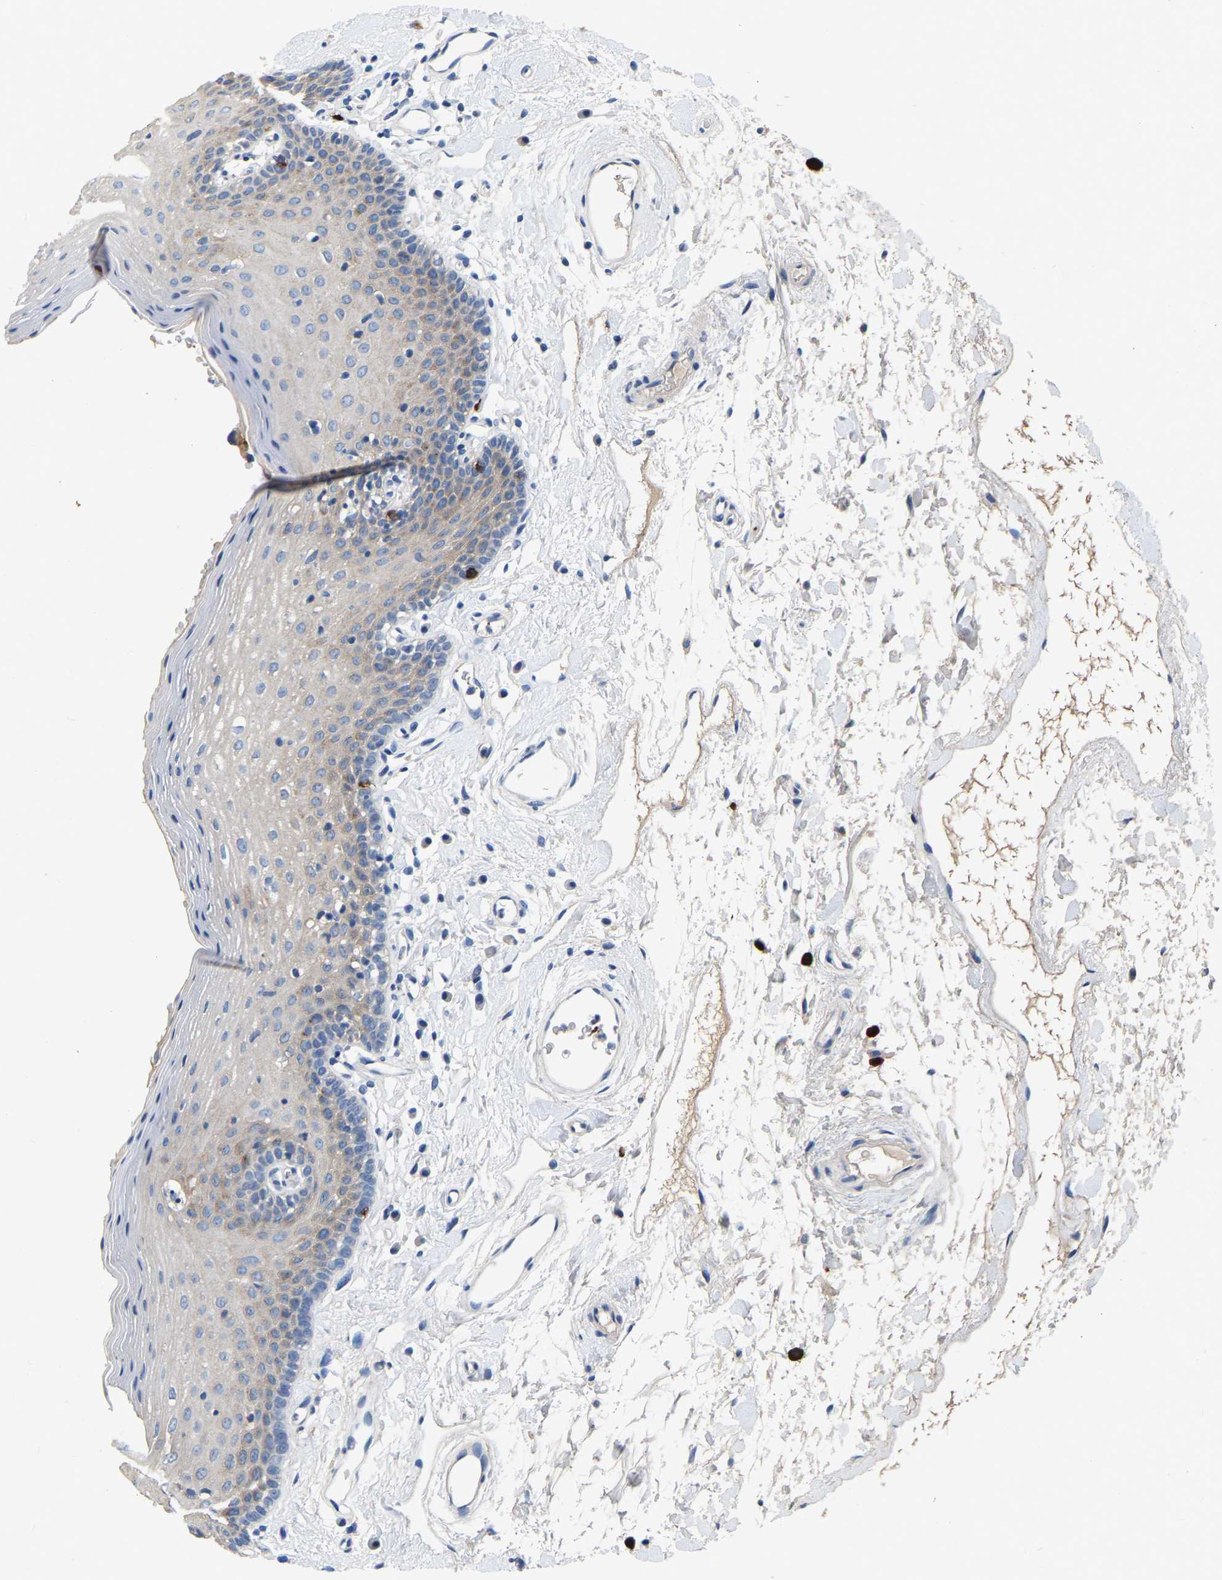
{"staining": {"intensity": "weak", "quantity": "<25%", "location": "cytoplasmic/membranous"}, "tissue": "oral mucosa", "cell_type": "Squamous epithelial cells", "image_type": "normal", "snomed": [{"axis": "morphology", "description": "Normal tissue, NOS"}, {"axis": "topography", "description": "Oral tissue"}], "caption": "Micrograph shows no significant protein positivity in squamous epithelial cells of benign oral mucosa. (Immunohistochemistry, brightfield microscopy, high magnification).", "gene": "RAB27B", "patient": {"sex": "male", "age": 66}}